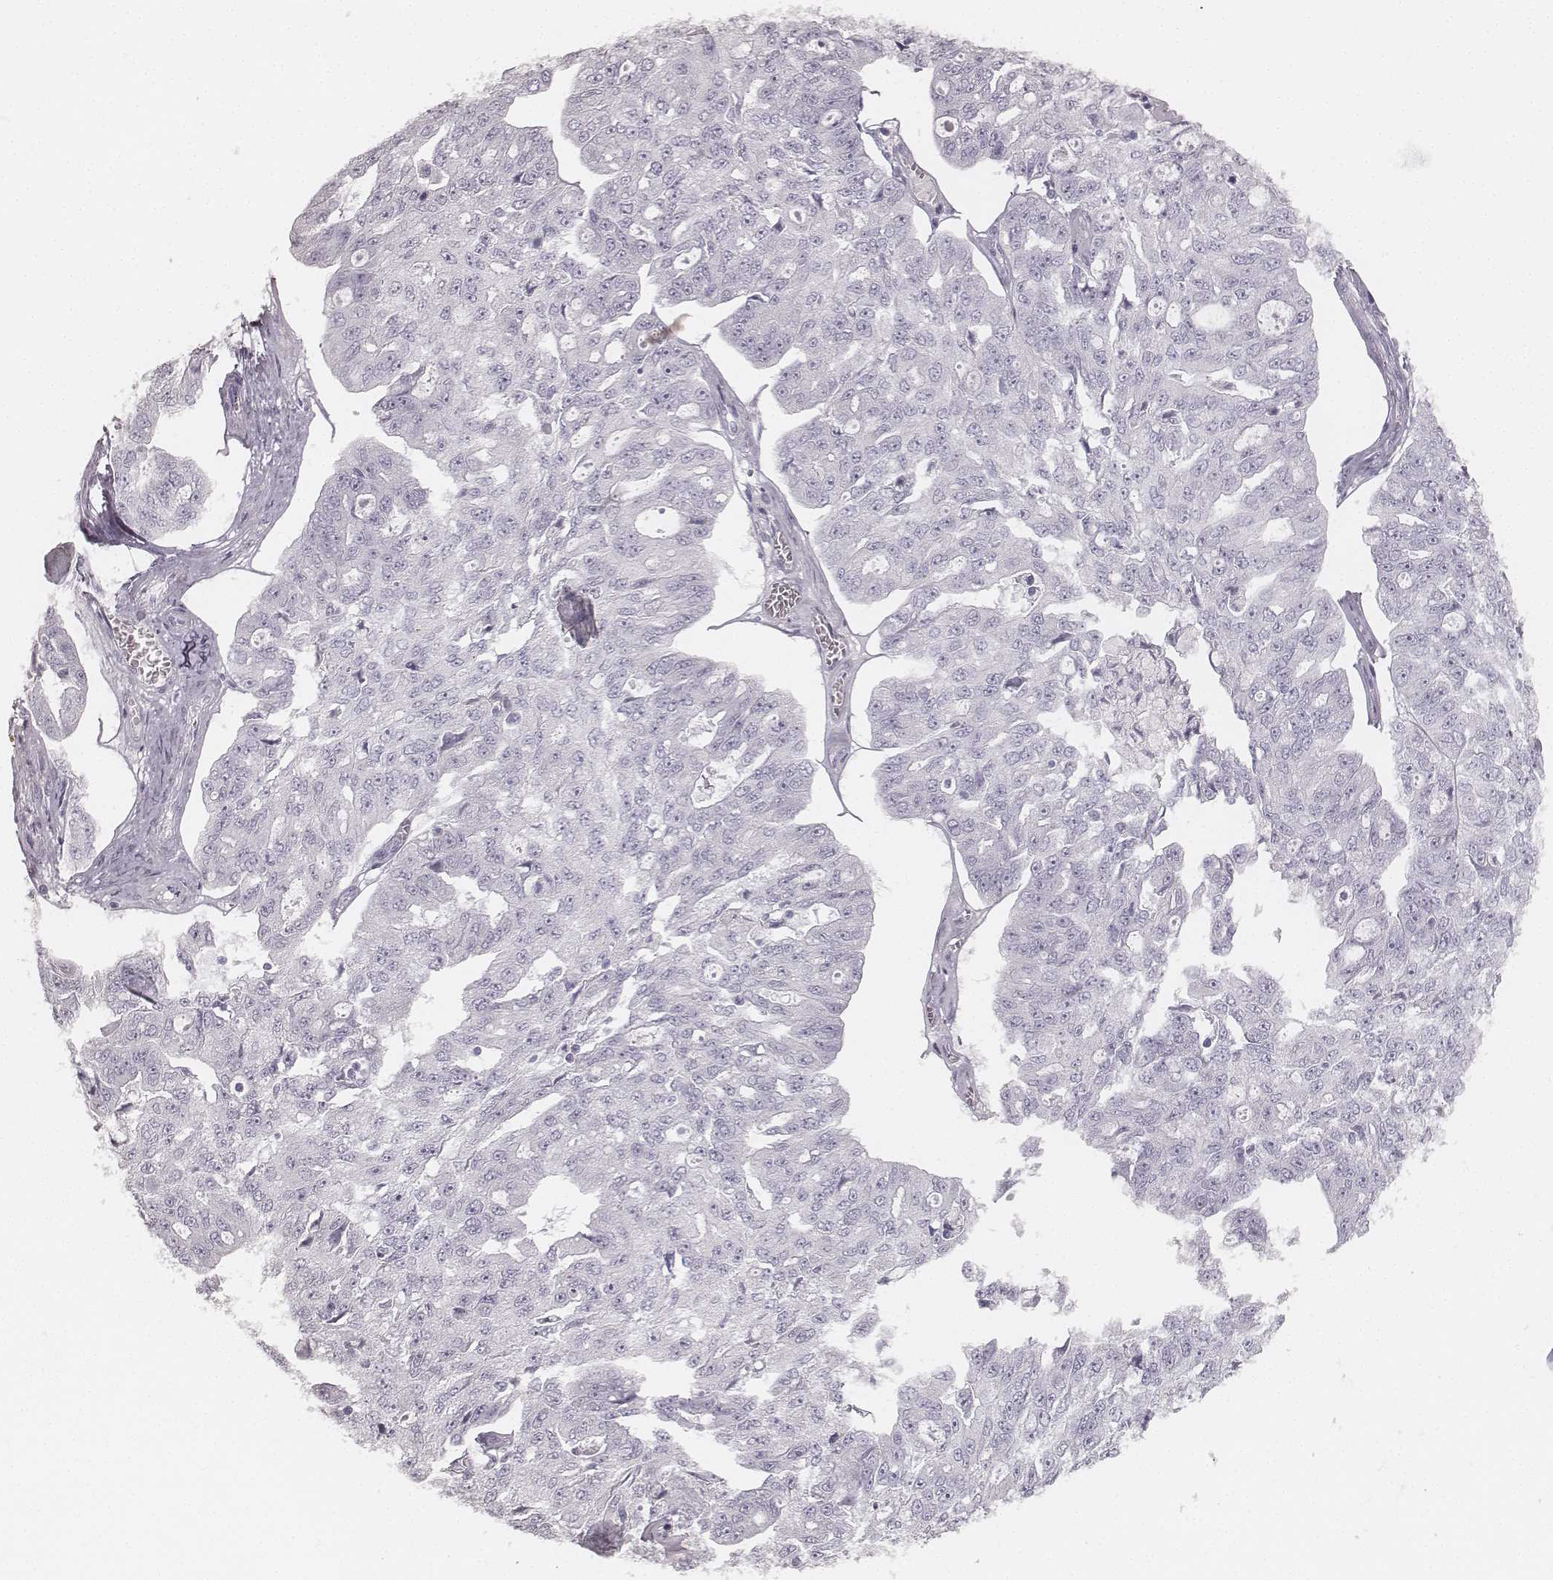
{"staining": {"intensity": "negative", "quantity": "none", "location": "none"}, "tissue": "ovarian cancer", "cell_type": "Tumor cells", "image_type": "cancer", "snomed": [{"axis": "morphology", "description": "Carcinoma, endometroid"}, {"axis": "topography", "description": "Ovary"}], "caption": "The micrograph demonstrates no significant expression in tumor cells of ovarian endometroid carcinoma.", "gene": "KRT34", "patient": {"sex": "female", "age": 65}}